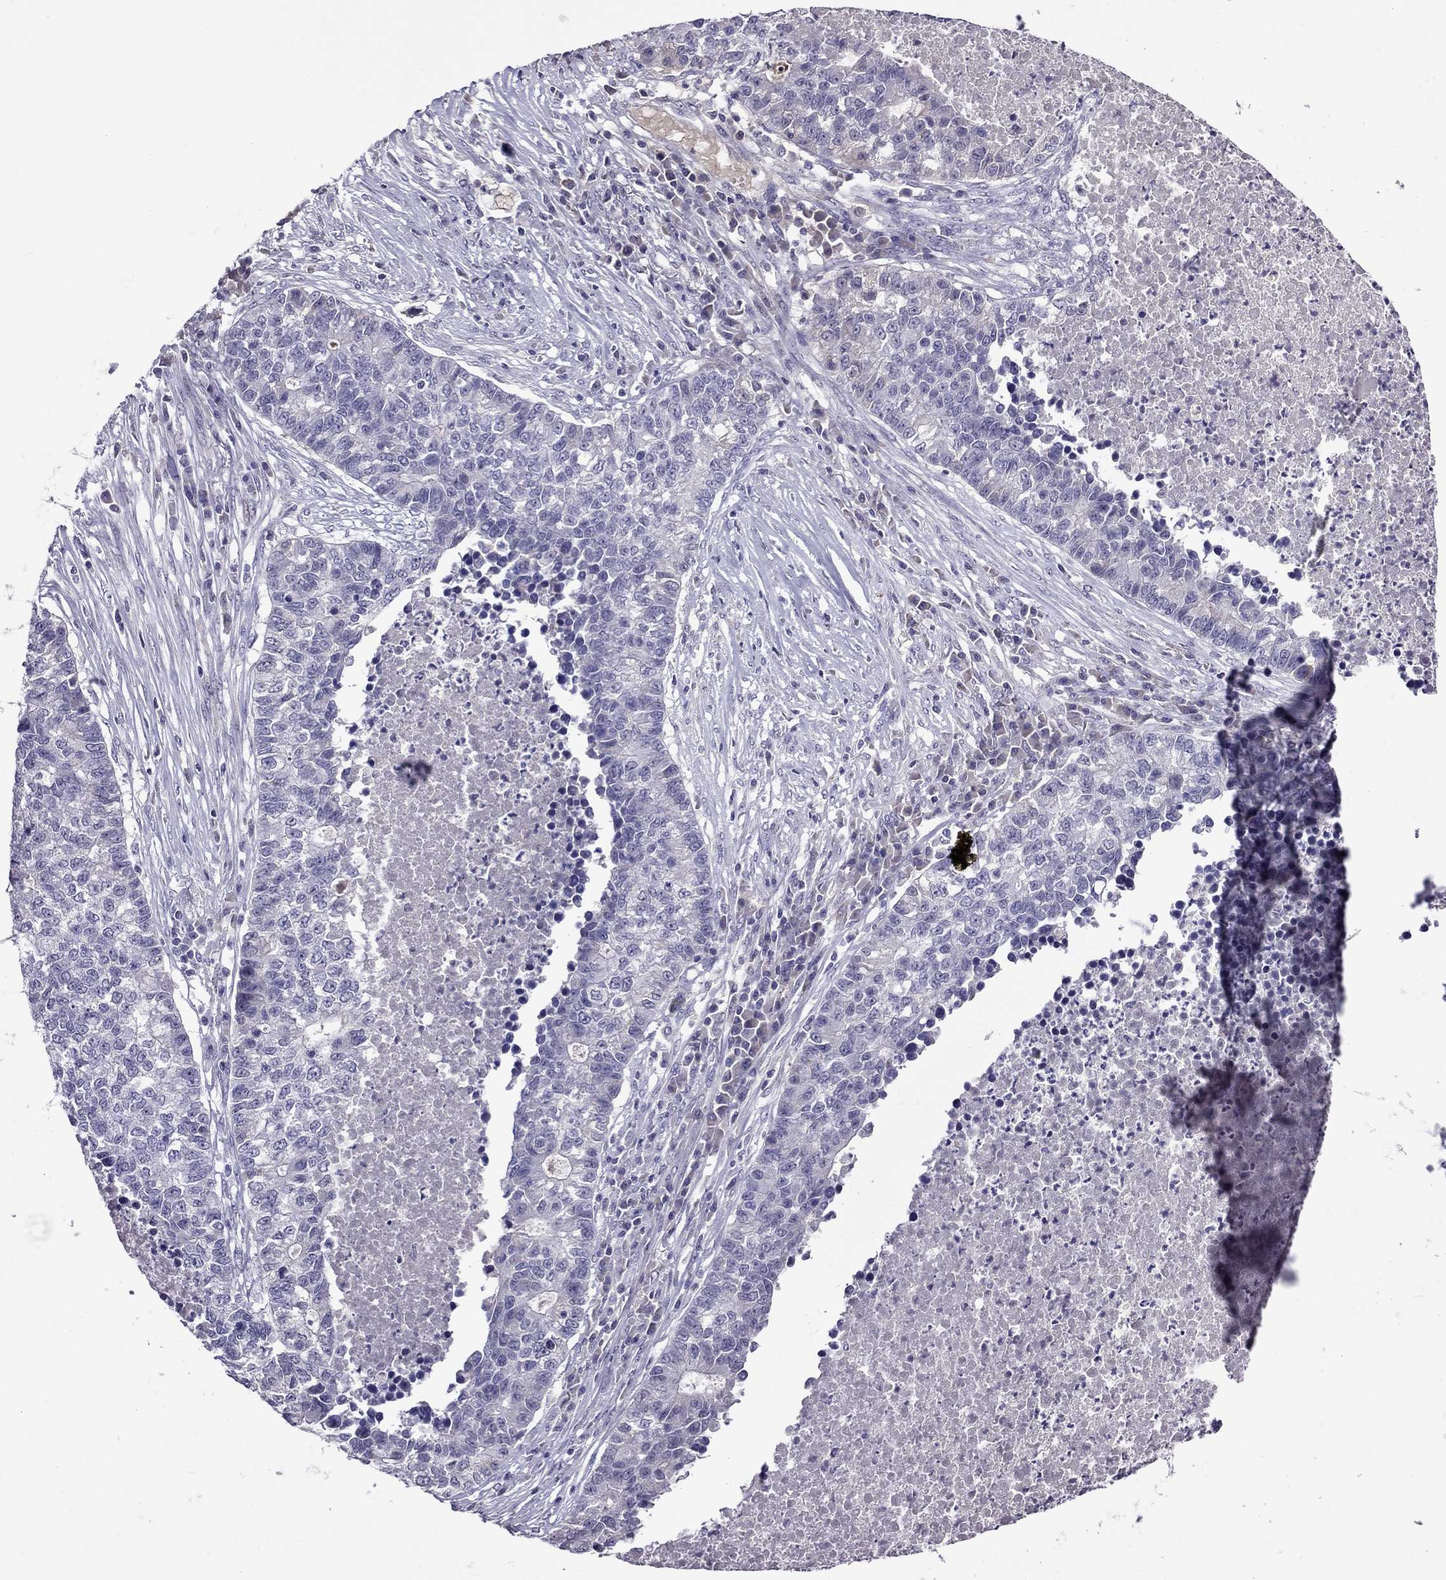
{"staining": {"intensity": "negative", "quantity": "none", "location": "none"}, "tissue": "lung cancer", "cell_type": "Tumor cells", "image_type": "cancer", "snomed": [{"axis": "morphology", "description": "Adenocarcinoma, NOS"}, {"axis": "topography", "description": "Lung"}], "caption": "High magnification brightfield microscopy of lung cancer stained with DAB (brown) and counterstained with hematoxylin (blue): tumor cells show no significant staining.", "gene": "SPTBN4", "patient": {"sex": "male", "age": 57}}